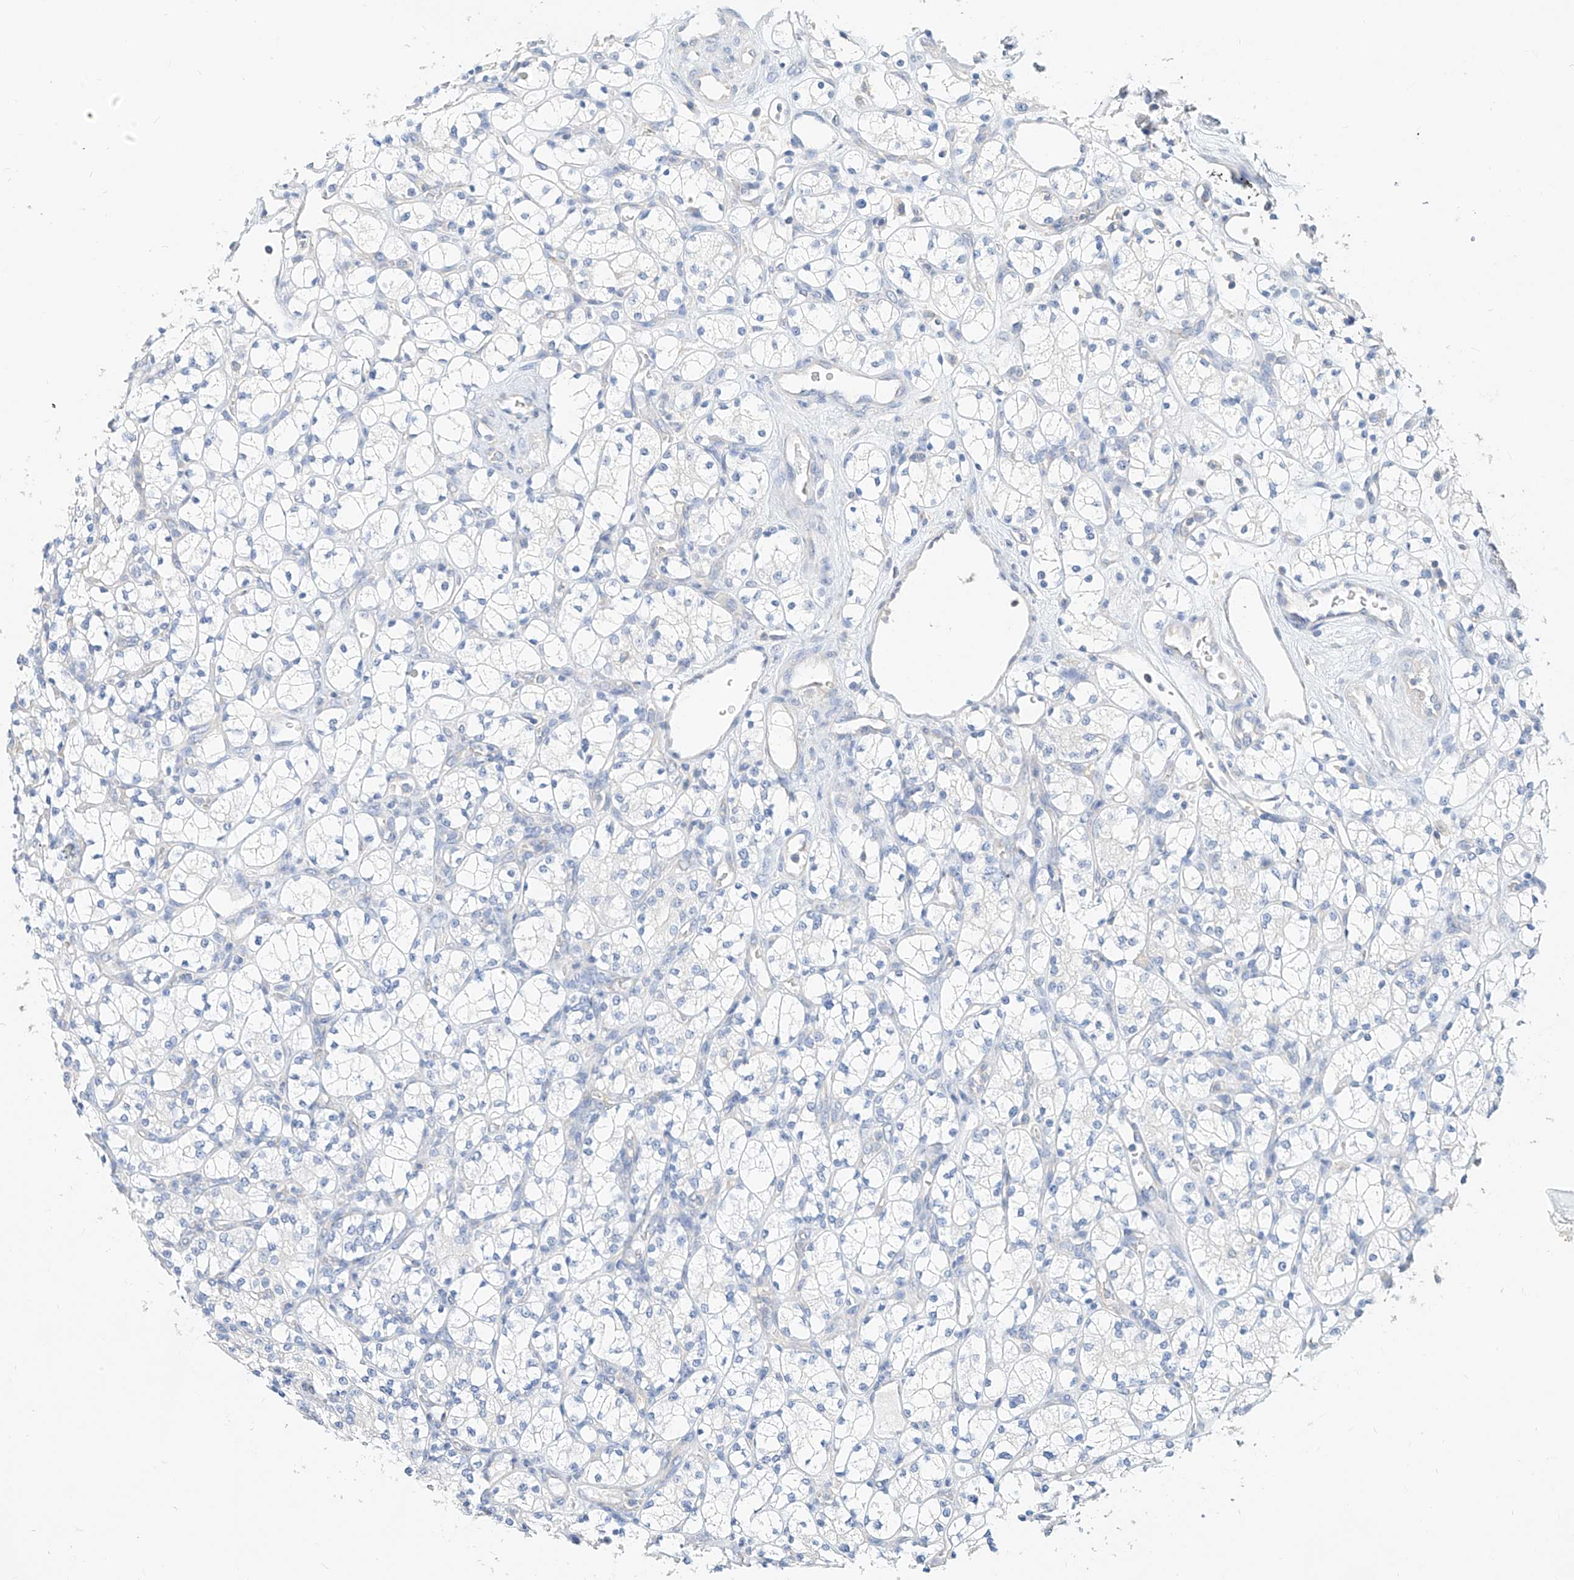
{"staining": {"intensity": "negative", "quantity": "none", "location": "none"}, "tissue": "renal cancer", "cell_type": "Tumor cells", "image_type": "cancer", "snomed": [{"axis": "morphology", "description": "Adenocarcinoma, NOS"}, {"axis": "topography", "description": "Kidney"}], "caption": "Renal cancer (adenocarcinoma) stained for a protein using immunohistochemistry demonstrates no expression tumor cells.", "gene": "ZZEF1", "patient": {"sex": "male", "age": 77}}